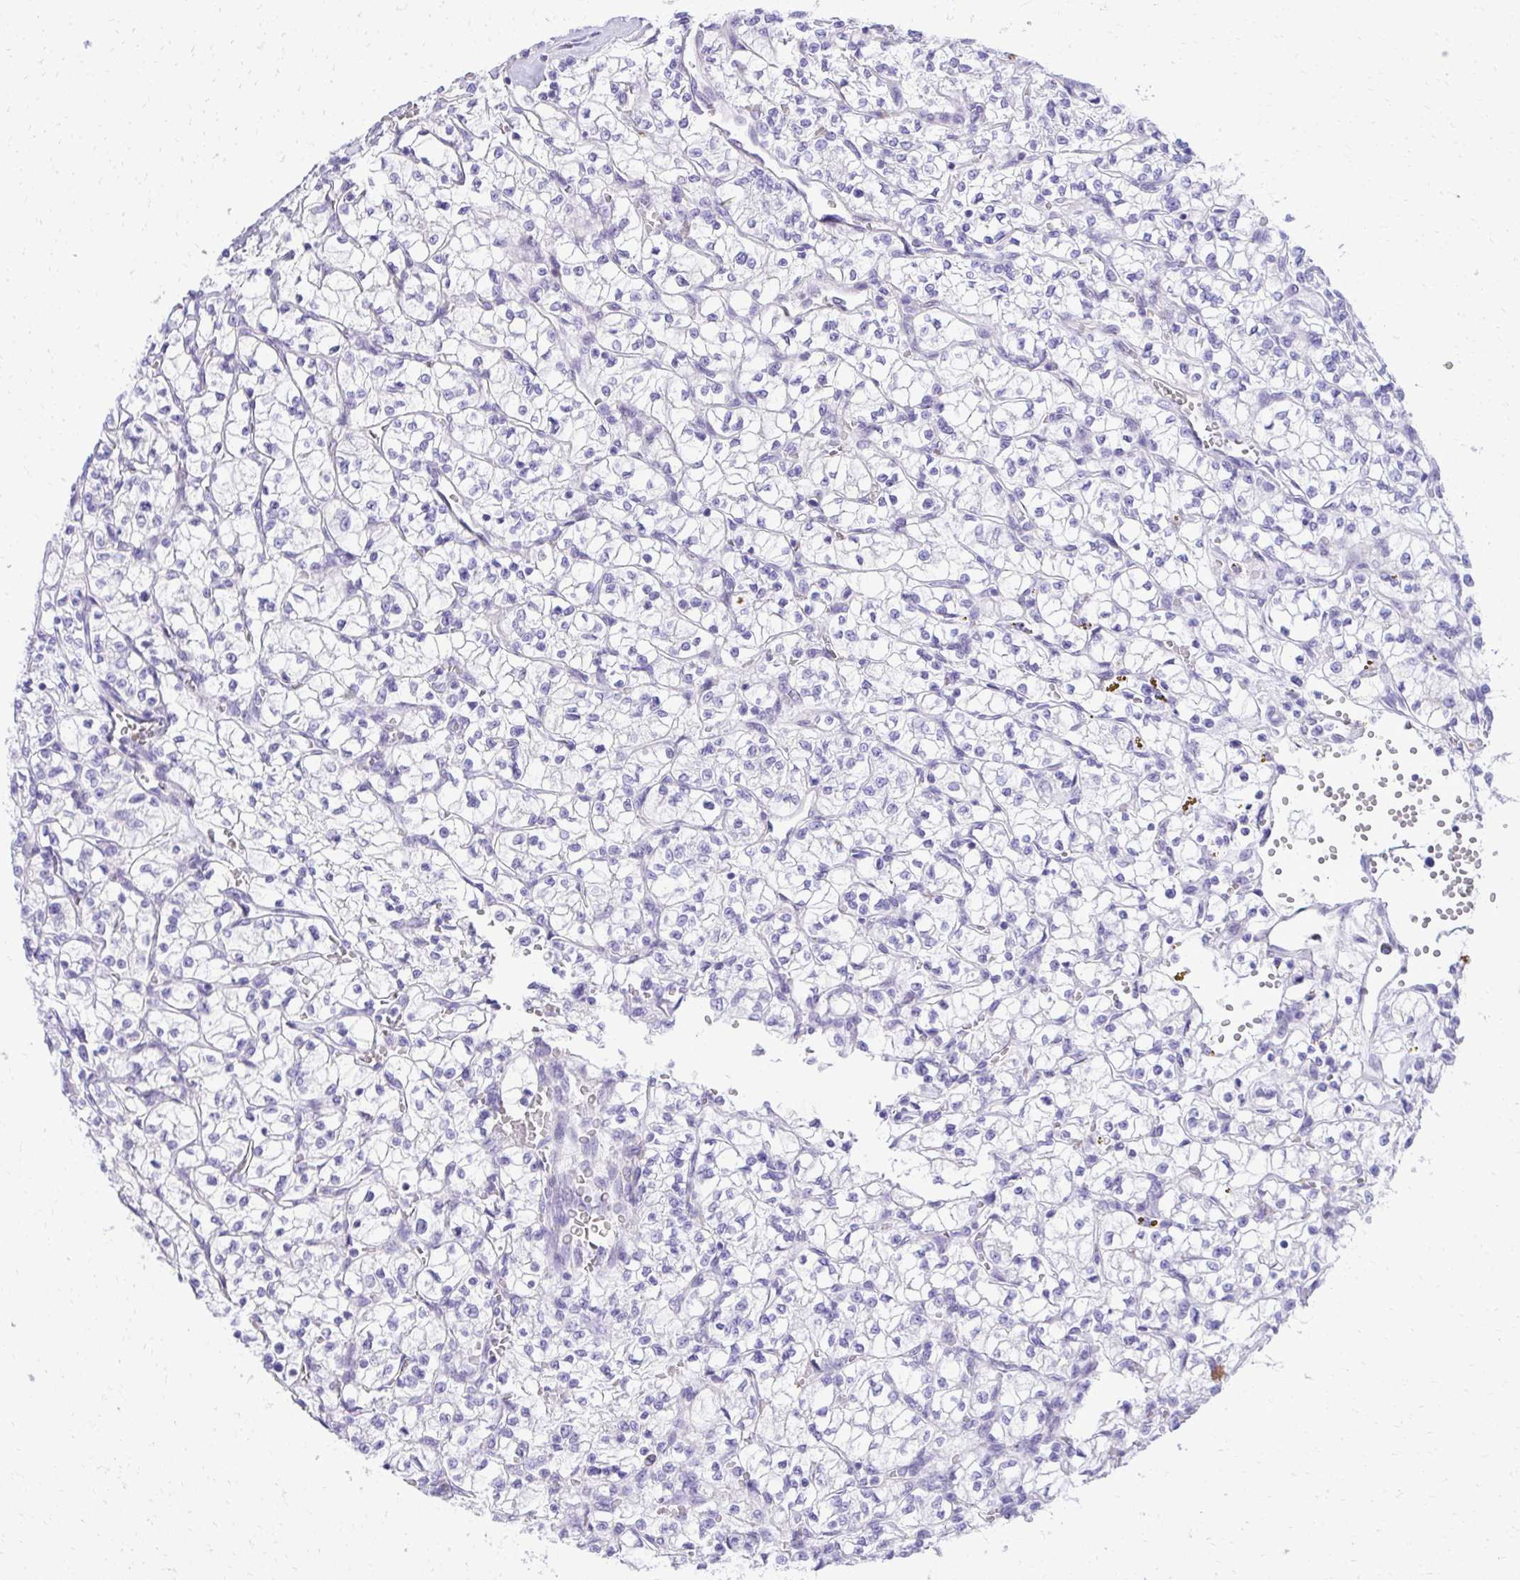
{"staining": {"intensity": "negative", "quantity": "none", "location": "none"}, "tissue": "renal cancer", "cell_type": "Tumor cells", "image_type": "cancer", "snomed": [{"axis": "morphology", "description": "Adenocarcinoma, NOS"}, {"axis": "topography", "description": "Kidney"}], "caption": "High magnification brightfield microscopy of adenocarcinoma (renal) stained with DAB (brown) and counterstained with hematoxylin (blue): tumor cells show no significant positivity.", "gene": "PITPNM3", "patient": {"sex": "female", "age": 64}}